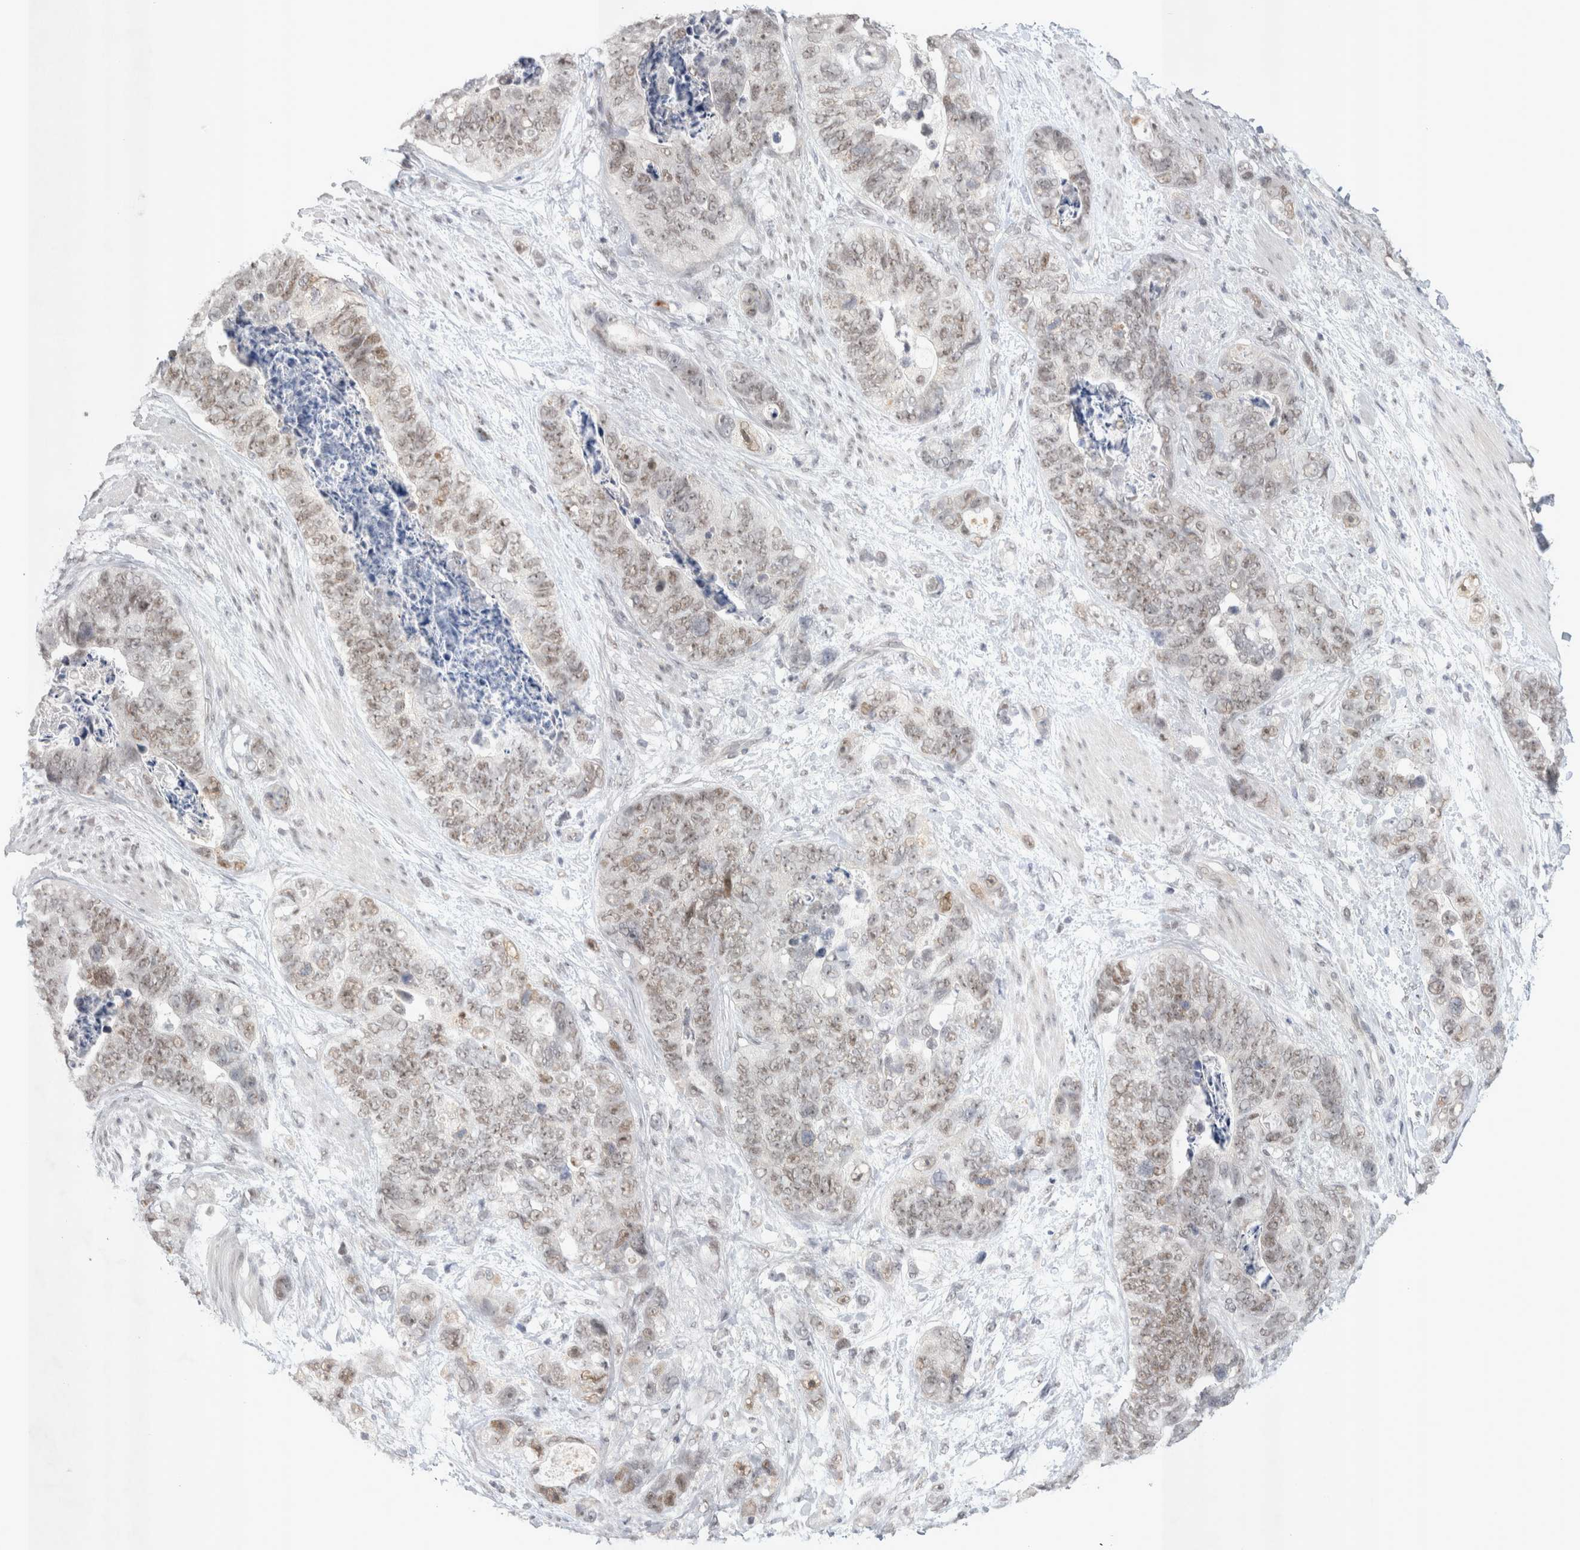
{"staining": {"intensity": "weak", "quantity": ">75%", "location": "nuclear"}, "tissue": "stomach cancer", "cell_type": "Tumor cells", "image_type": "cancer", "snomed": [{"axis": "morphology", "description": "Normal tissue, NOS"}, {"axis": "morphology", "description": "Adenocarcinoma, NOS"}, {"axis": "topography", "description": "Stomach"}], "caption": "Protein expression analysis of human stomach cancer reveals weak nuclear expression in about >75% of tumor cells. (brown staining indicates protein expression, while blue staining denotes nuclei).", "gene": "RECQL4", "patient": {"sex": "female", "age": 89}}